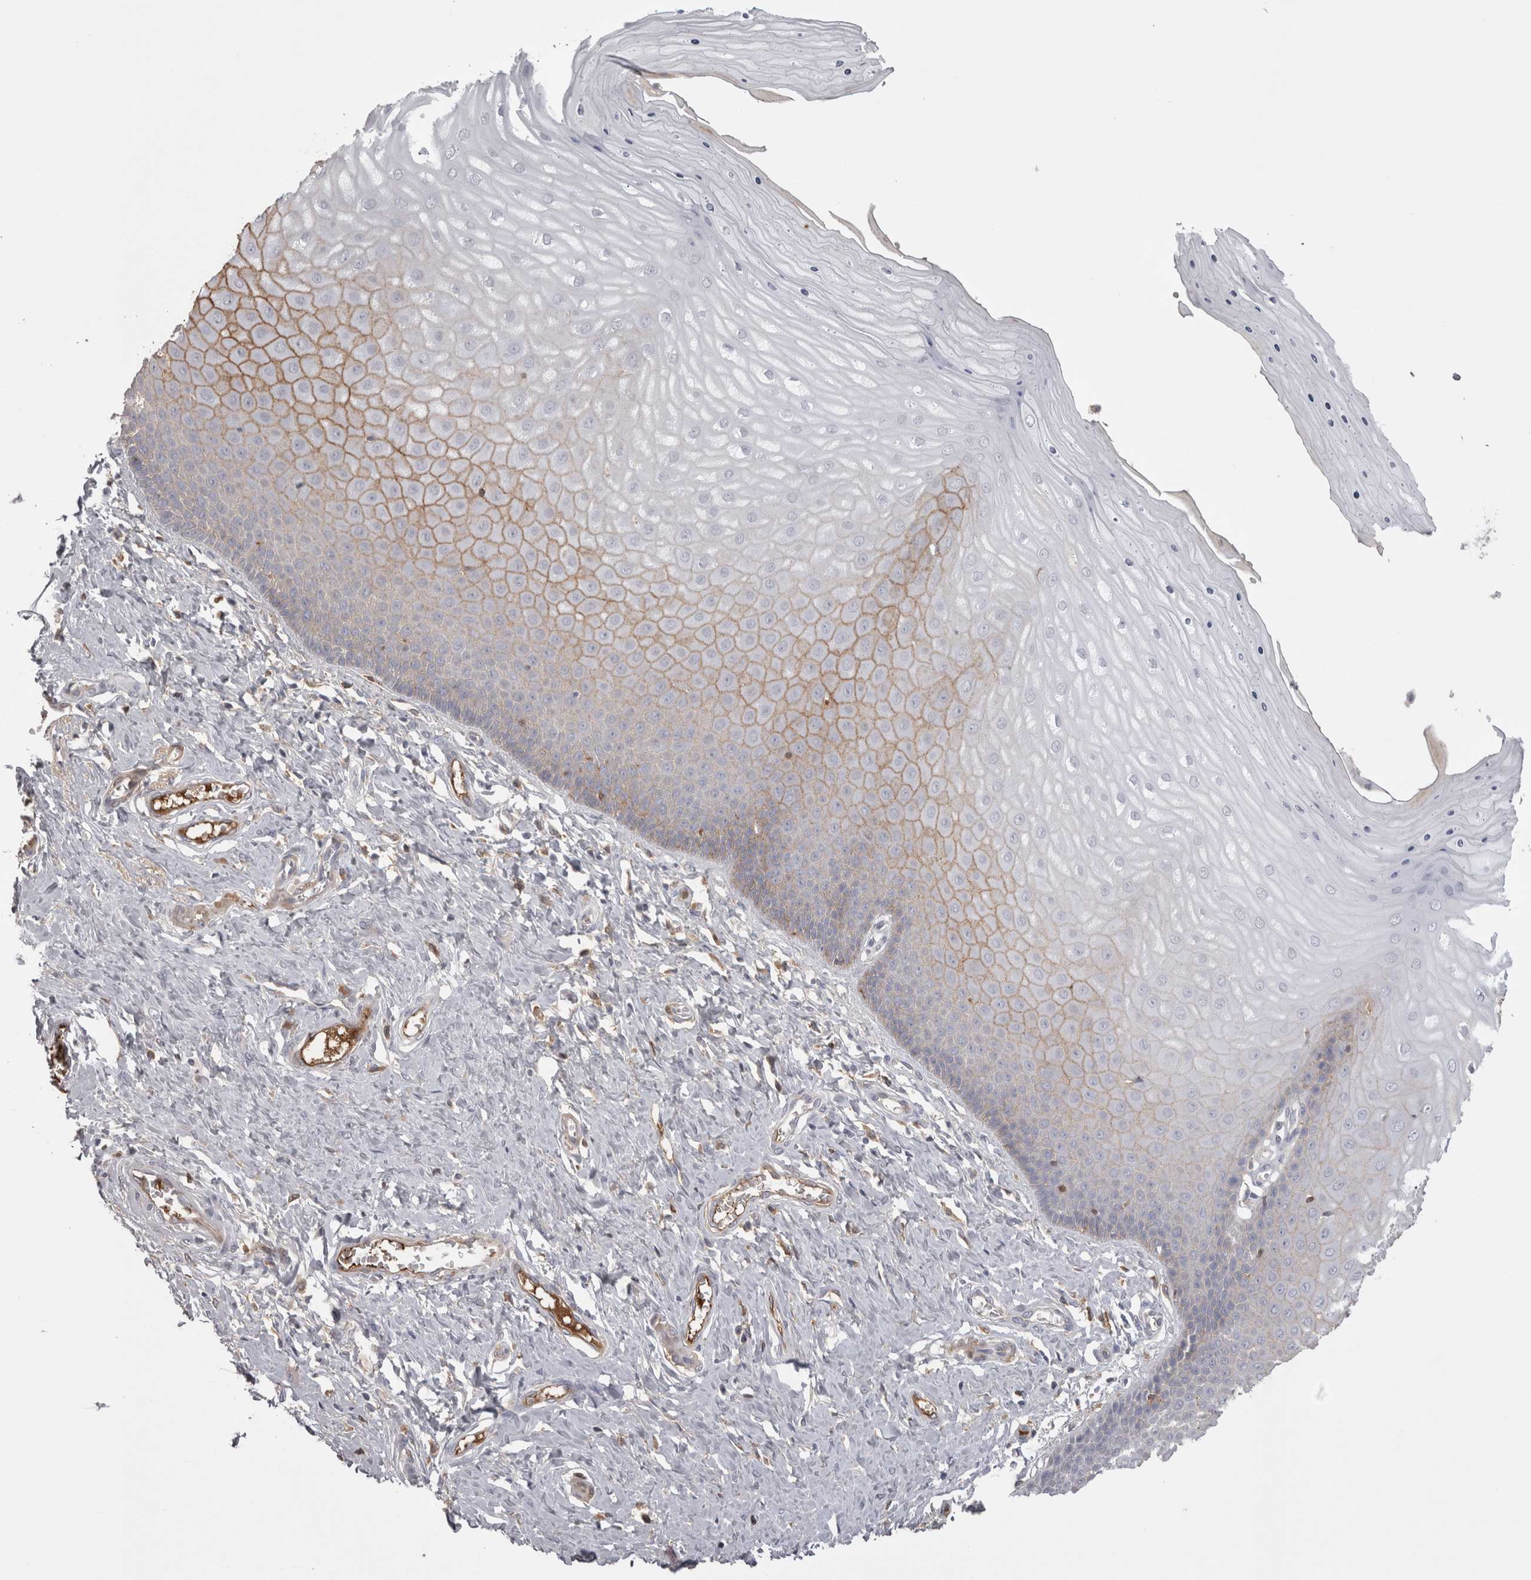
{"staining": {"intensity": "moderate", "quantity": "25%-75%", "location": "cytoplasmic/membranous"}, "tissue": "cervix", "cell_type": "Squamous epithelial cells", "image_type": "normal", "snomed": [{"axis": "morphology", "description": "Normal tissue, NOS"}, {"axis": "topography", "description": "Cervix"}], "caption": "The immunohistochemical stain shows moderate cytoplasmic/membranous expression in squamous epithelial cells of normal cervix.", "gene": "SAA4", "patient": {"sex": "female", "age": 55}}